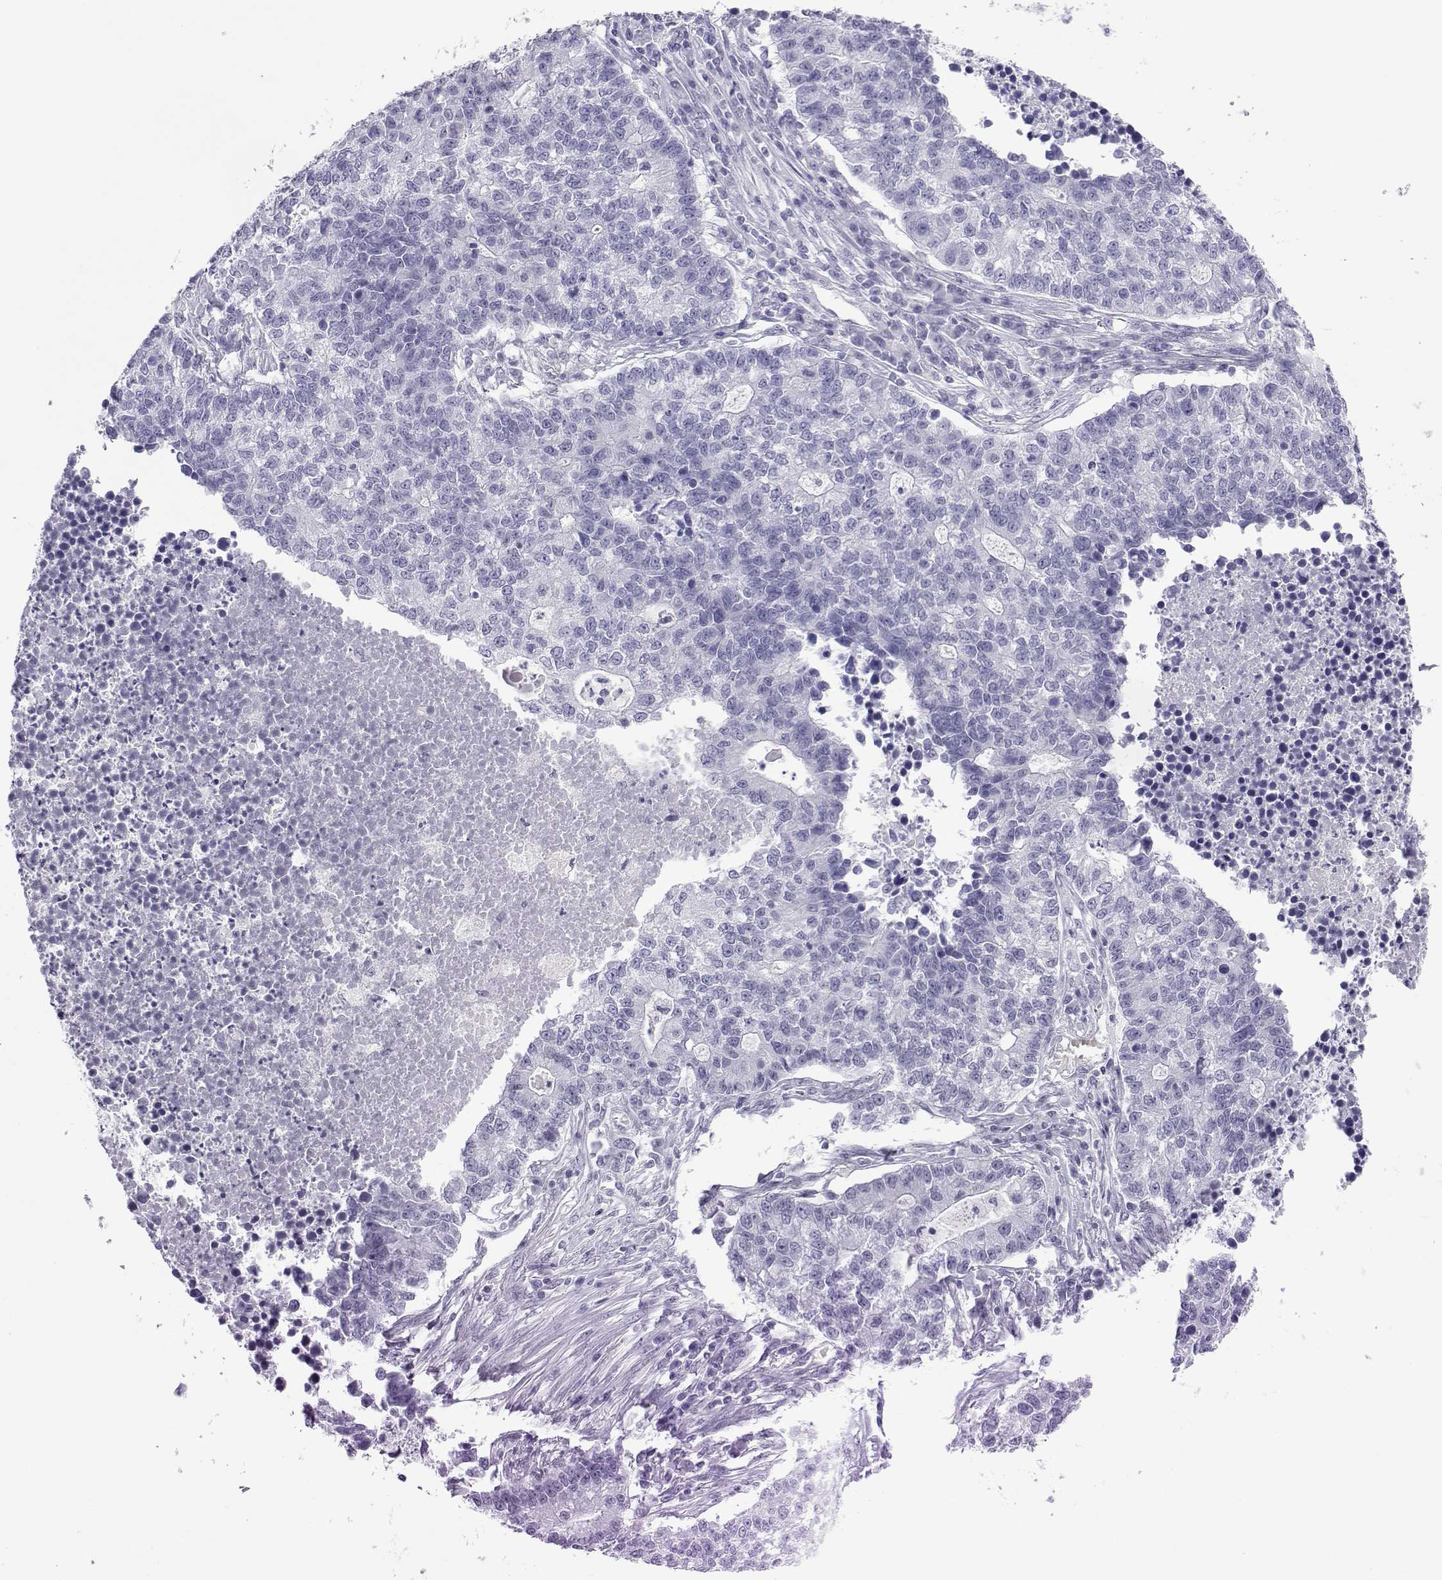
{"staining": {"intensity": "negative", "quantity": "none", "location": "none"}, "tissue": "lung cancer", "cell_type": "Tumor cells", "image_type": "cancer", "snomed": [{"axis": "morphology", "description": "Adenocarcinoma, NOS"}, {"axis": "topography", "description": "Lung"}], "caption": "Immunohistochemistry (IHC) of human lung adenocarcinoma demonstrates no staining in tumor cells.", "gene": "ACTL7A", "patient": {"sex": "male", "age": 57}}